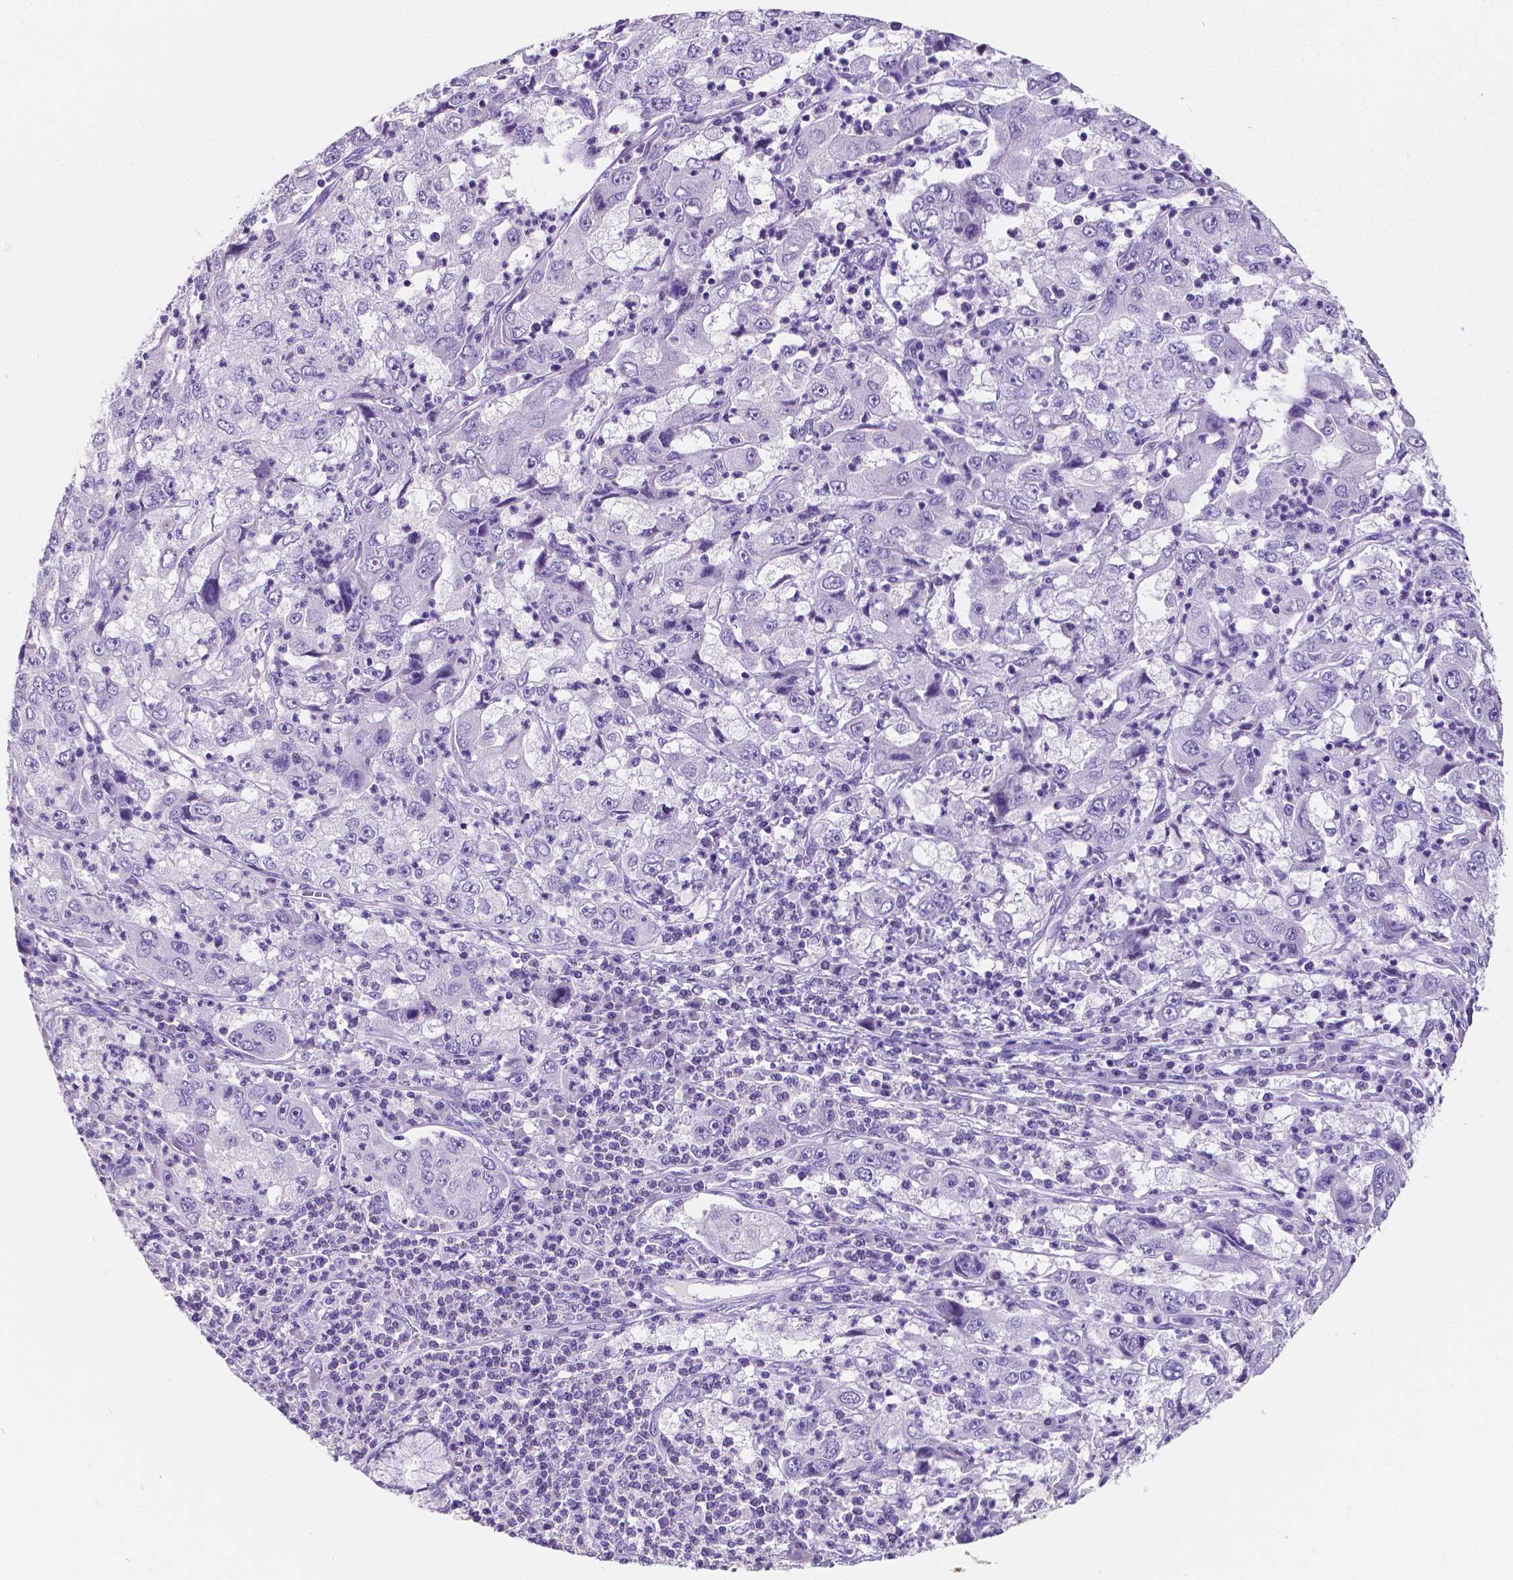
{"staining": {"intensity": "negative", "quantity": "none", "location": "none"}, "tissue": "cervical cancer", "cell_type": "Tumor cells", "image_type": "cancer", "snomed": [{"axis": "morphology", "description": "Squamous cell carcinoma, NOS"}, {"axis": "topography", "description": "Cervix"}], "caption": "Immunohistochemistry (IHC) of human cervical cancer exhibits no staining in tumor cells.", "gene": "SATB2", "patient": {"sex": "female", "age": 36}}